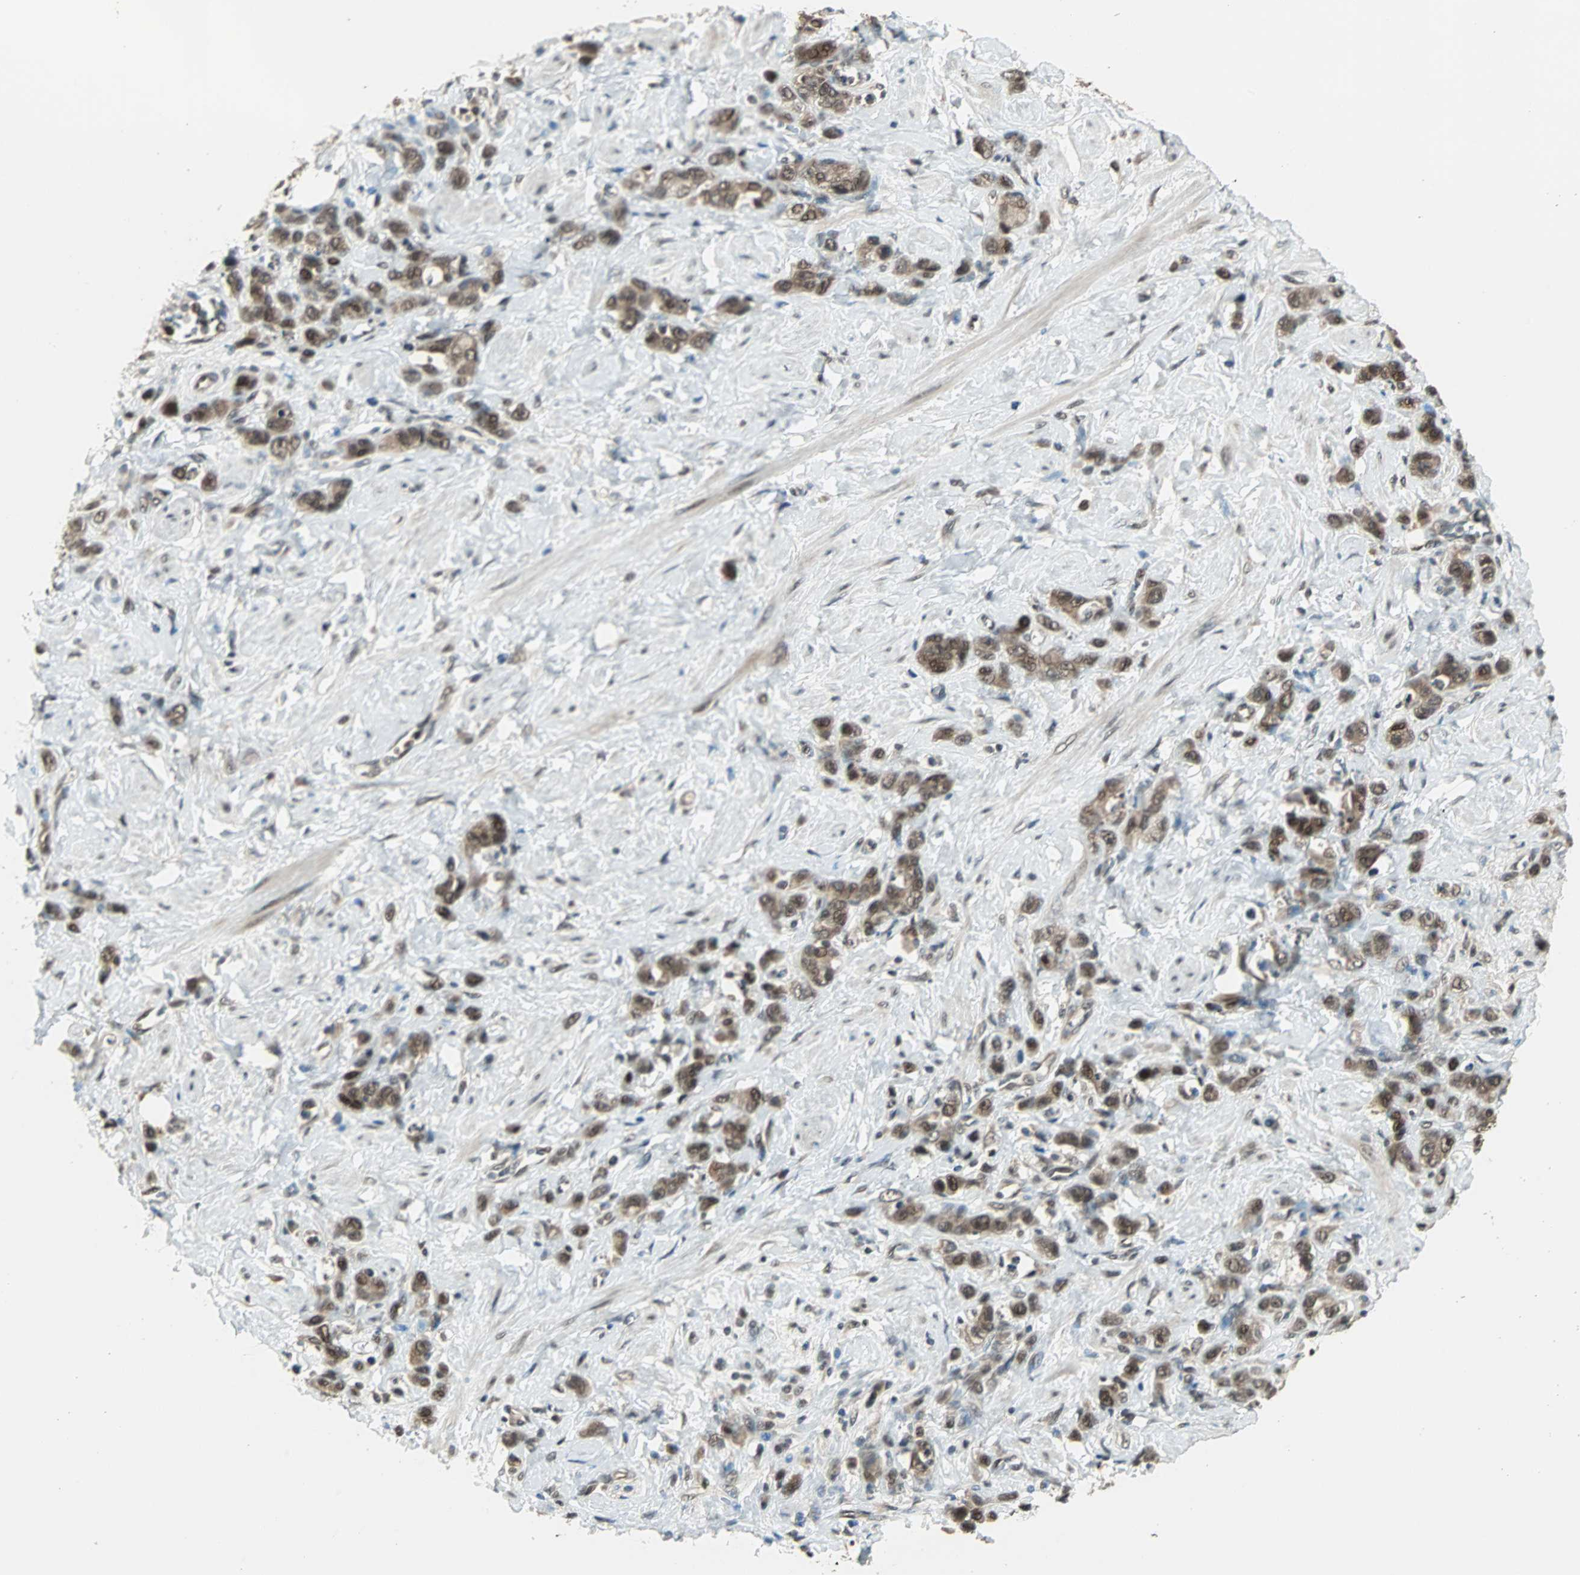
{"staining": {"intensity": "moderate", "quantity": ">75%", "location": "nuclear"}, "tissue": "stomach cancer", "cell_type": "Tumor cells", "image_type": "cancer", "snomed": [{"axis": "morphology", "description": "Adenocarcinoma, NOS"}, {"axis": "topography", "description": "Stomach"}], "caption": "Brown immunohistochemical staining in human stomach cancer reveals moderate nuclear expression in about >75% of tumor cells.", "gene": "ZNF701", "patient": {"sex": "male", "age": 82}}